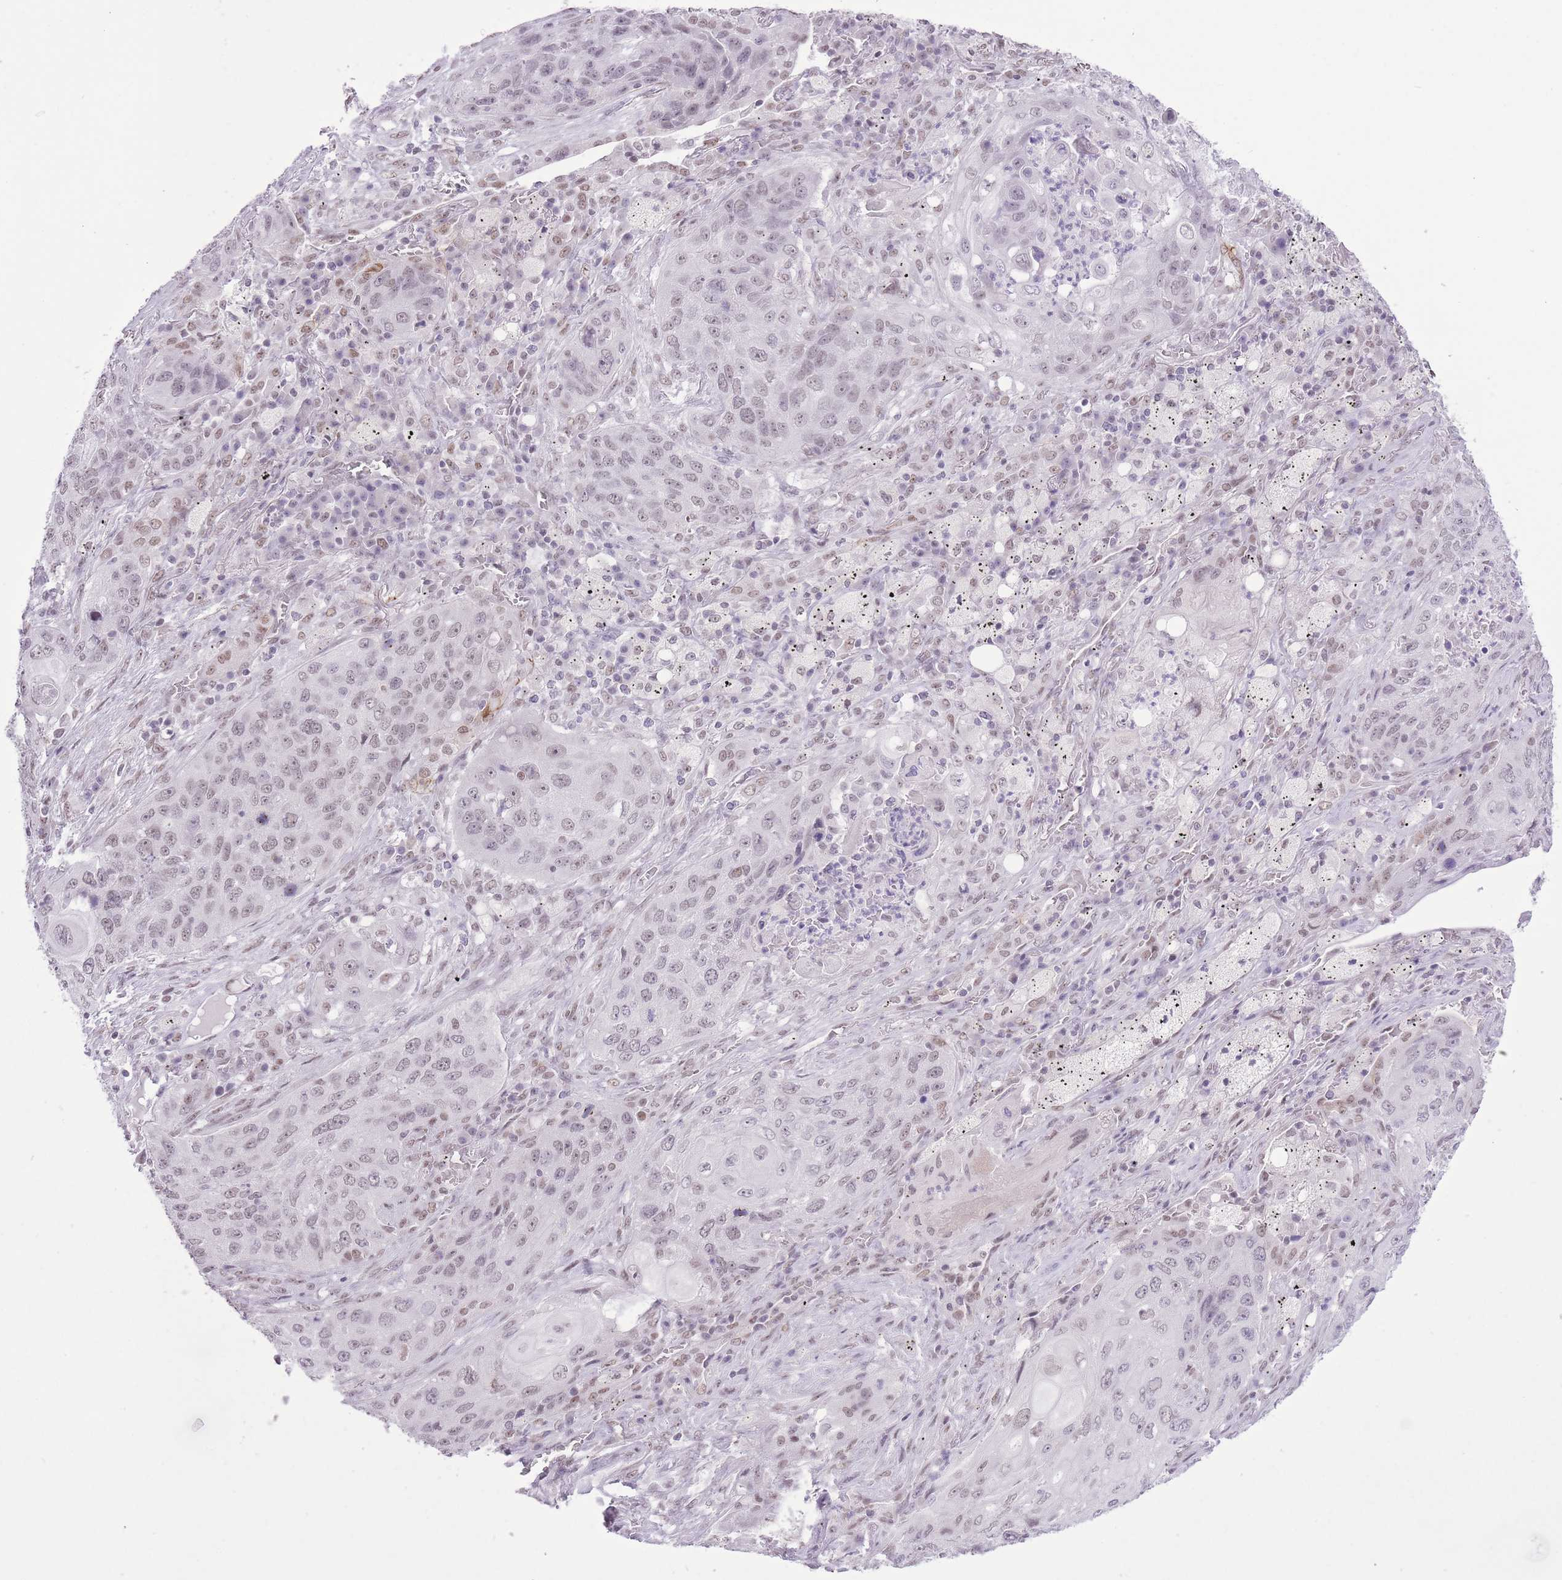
{"staining": {"intensity": "moderate", "quantity": "25%-75%", "location": "nuclear"}, "tissue": "lung cancer", "cell_type": "Tumor cells", "image_type": "cancer", "snomed": [{"axis": "morphology", "description": "Squamous cell carcinoma, NOS"}, {"axis": "topography", "description": "Lung"}], "caption": "A brown stain labels moderate nuclear positivity of a protein in human lung squamous cell carcinoma tumor cells. Ihc stains the protein in brown and the nuclei are stained blue.", "gene": "ZBED5", "patient": {"sex": "female", "age": 63}}